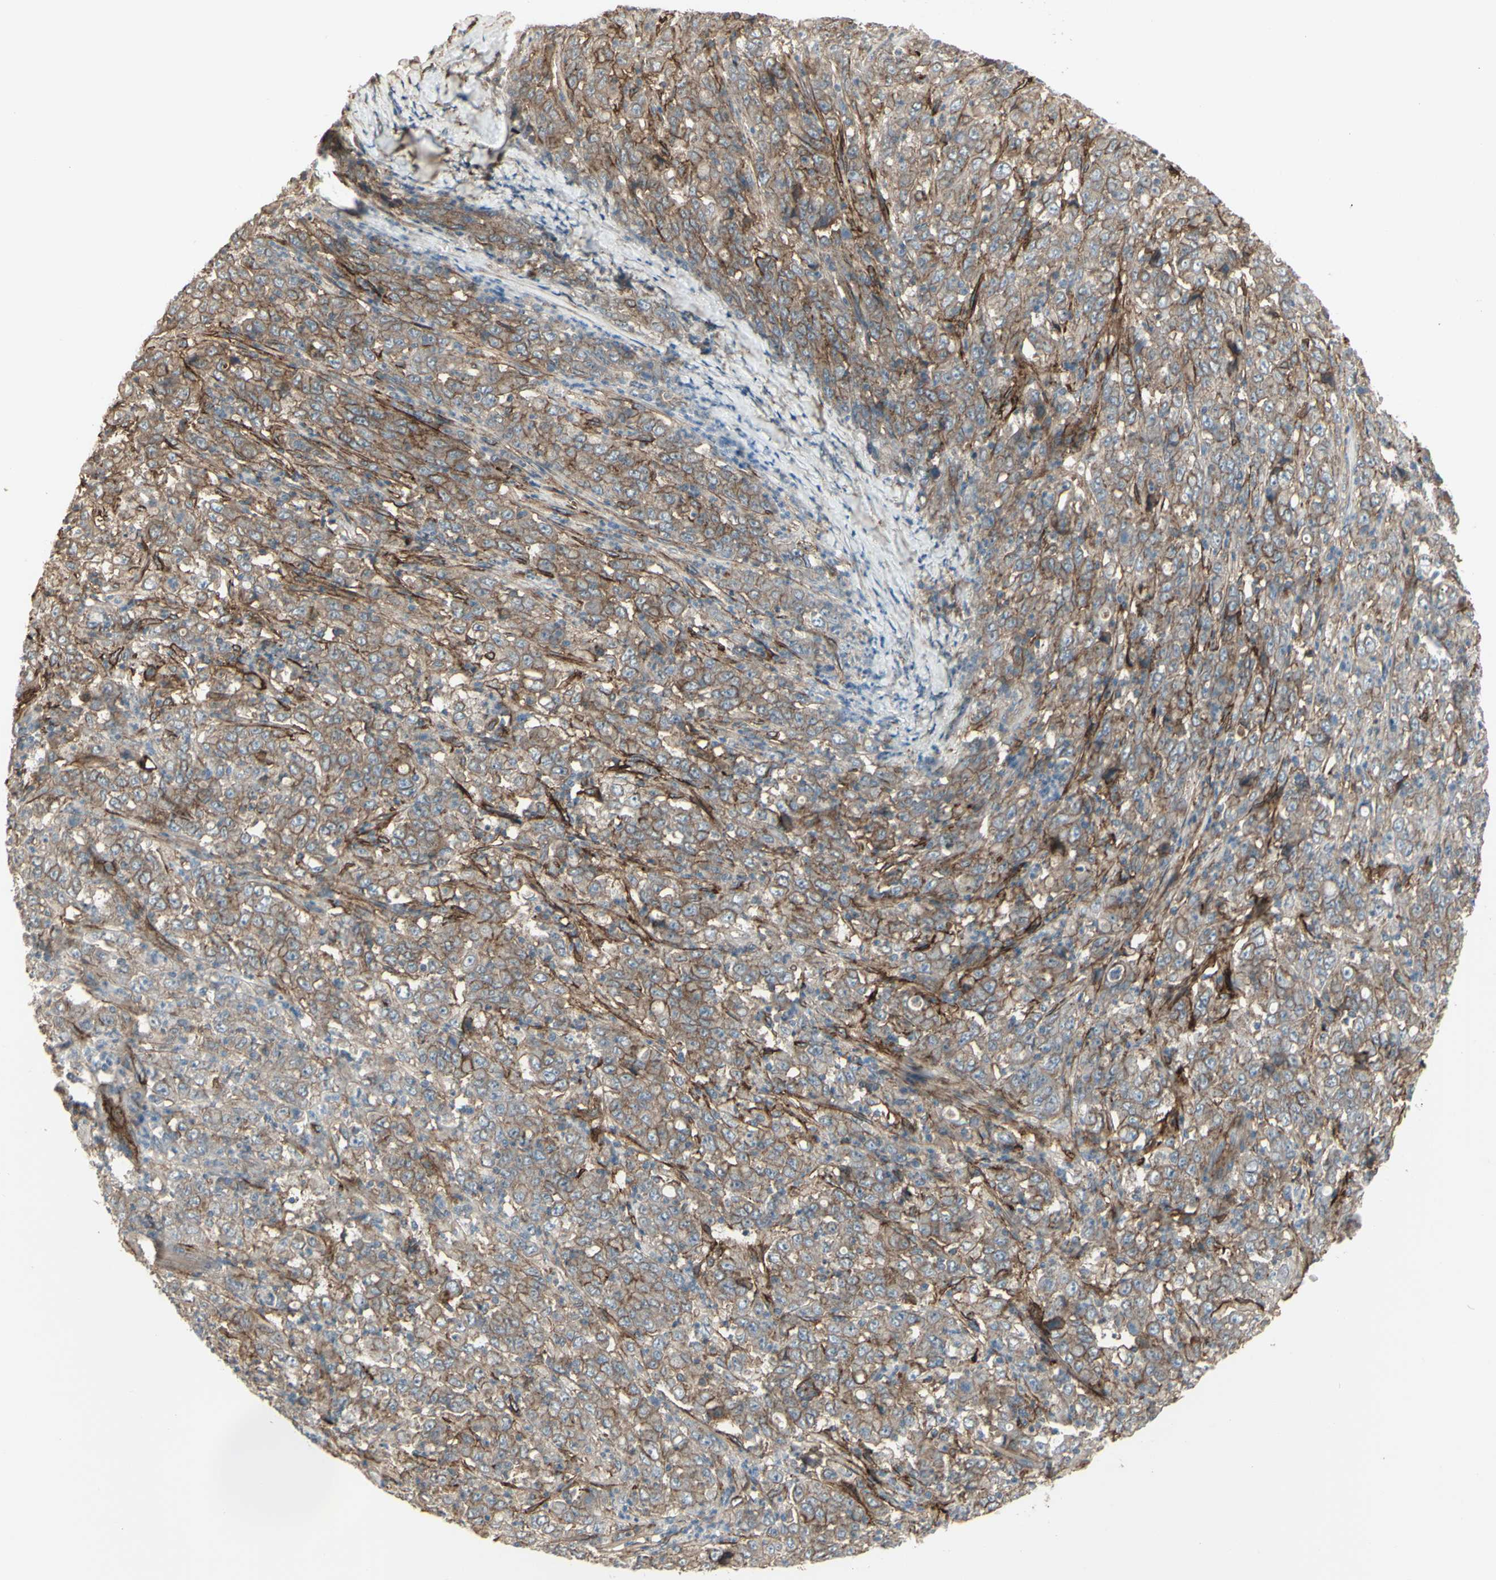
{"staining": {"intensity": "weak", "quantity": ">75%", "location": "cytoplasmic/membranous"}, "tissue": "stomach cancer", "cell_type": "Tumor cells", "image_type": "cancer", "snomed": [{"axis": "morphology", "description": "Adenocarcinoma, NOS"}, {"axis": "topography", "description": "Stomach, lower"}], "caption": "A low amount of weak cytoplasmic/membranous positivity is identified in approximately >75% of tumor cells in adenocarcinoma (stomach) tissue.", "gene": "CD276", "patient": {"sex": "female", "age": 71}}